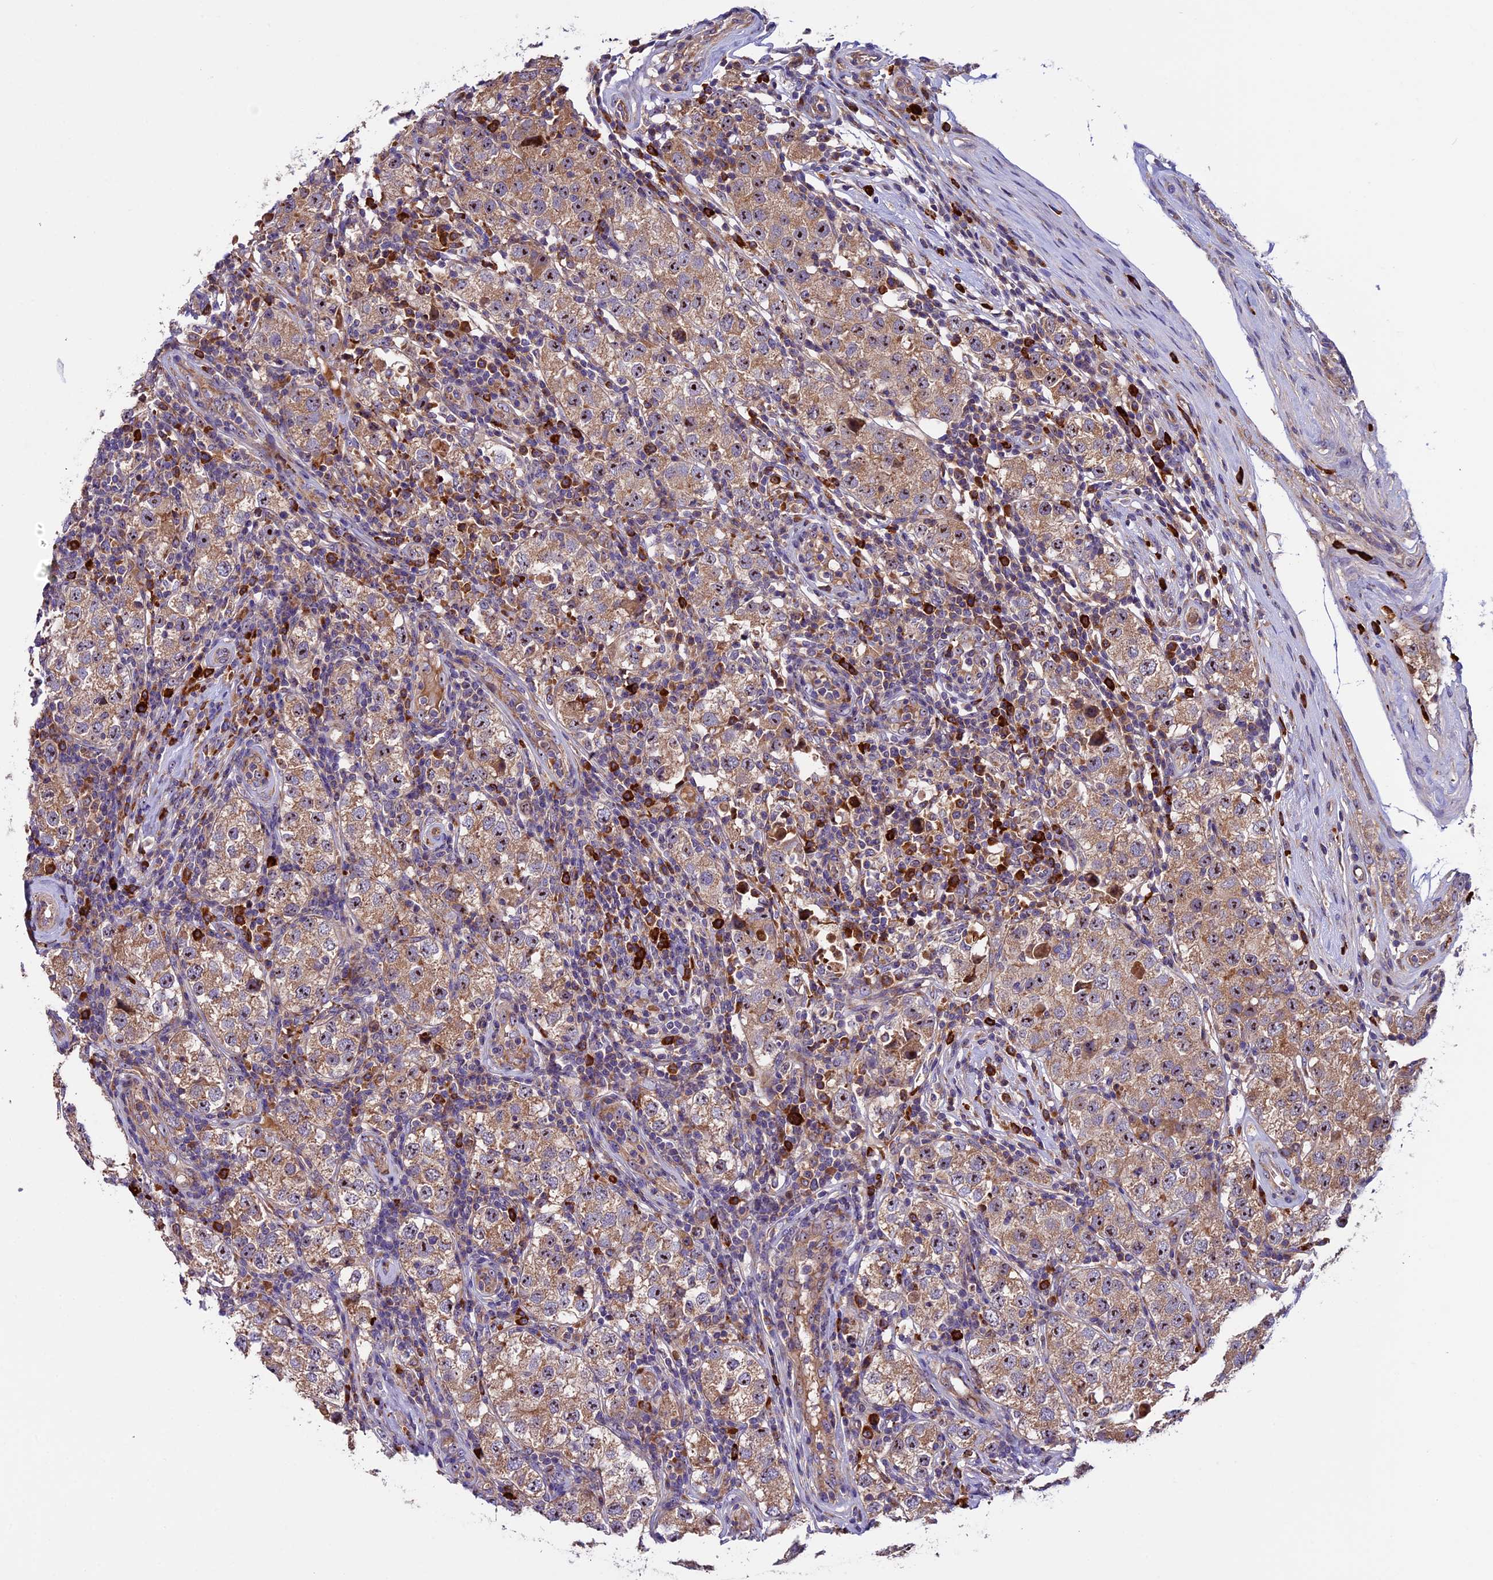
{"staining": {"intensity": "moderate", "quantity": ">75%", "location": "cytoplasmic/membranous"}, "tissue": "testis cancer", "cell_type": "Tumor cells", "image_type": "cancer", "snomed": [{"axis": "morphology", "description": "Seminoma, NOS"}, {"axis": "topography", "description": "Testis"}], "caption": "High-power microscopy captured an immunohistochemistry image of testis cancer (seminoma), revealing moderate cytoplasmic/membranous positivity in about >75% of tumor cells.", "gene": "FRY", "patient": {"sex": "male", "age": 34}}